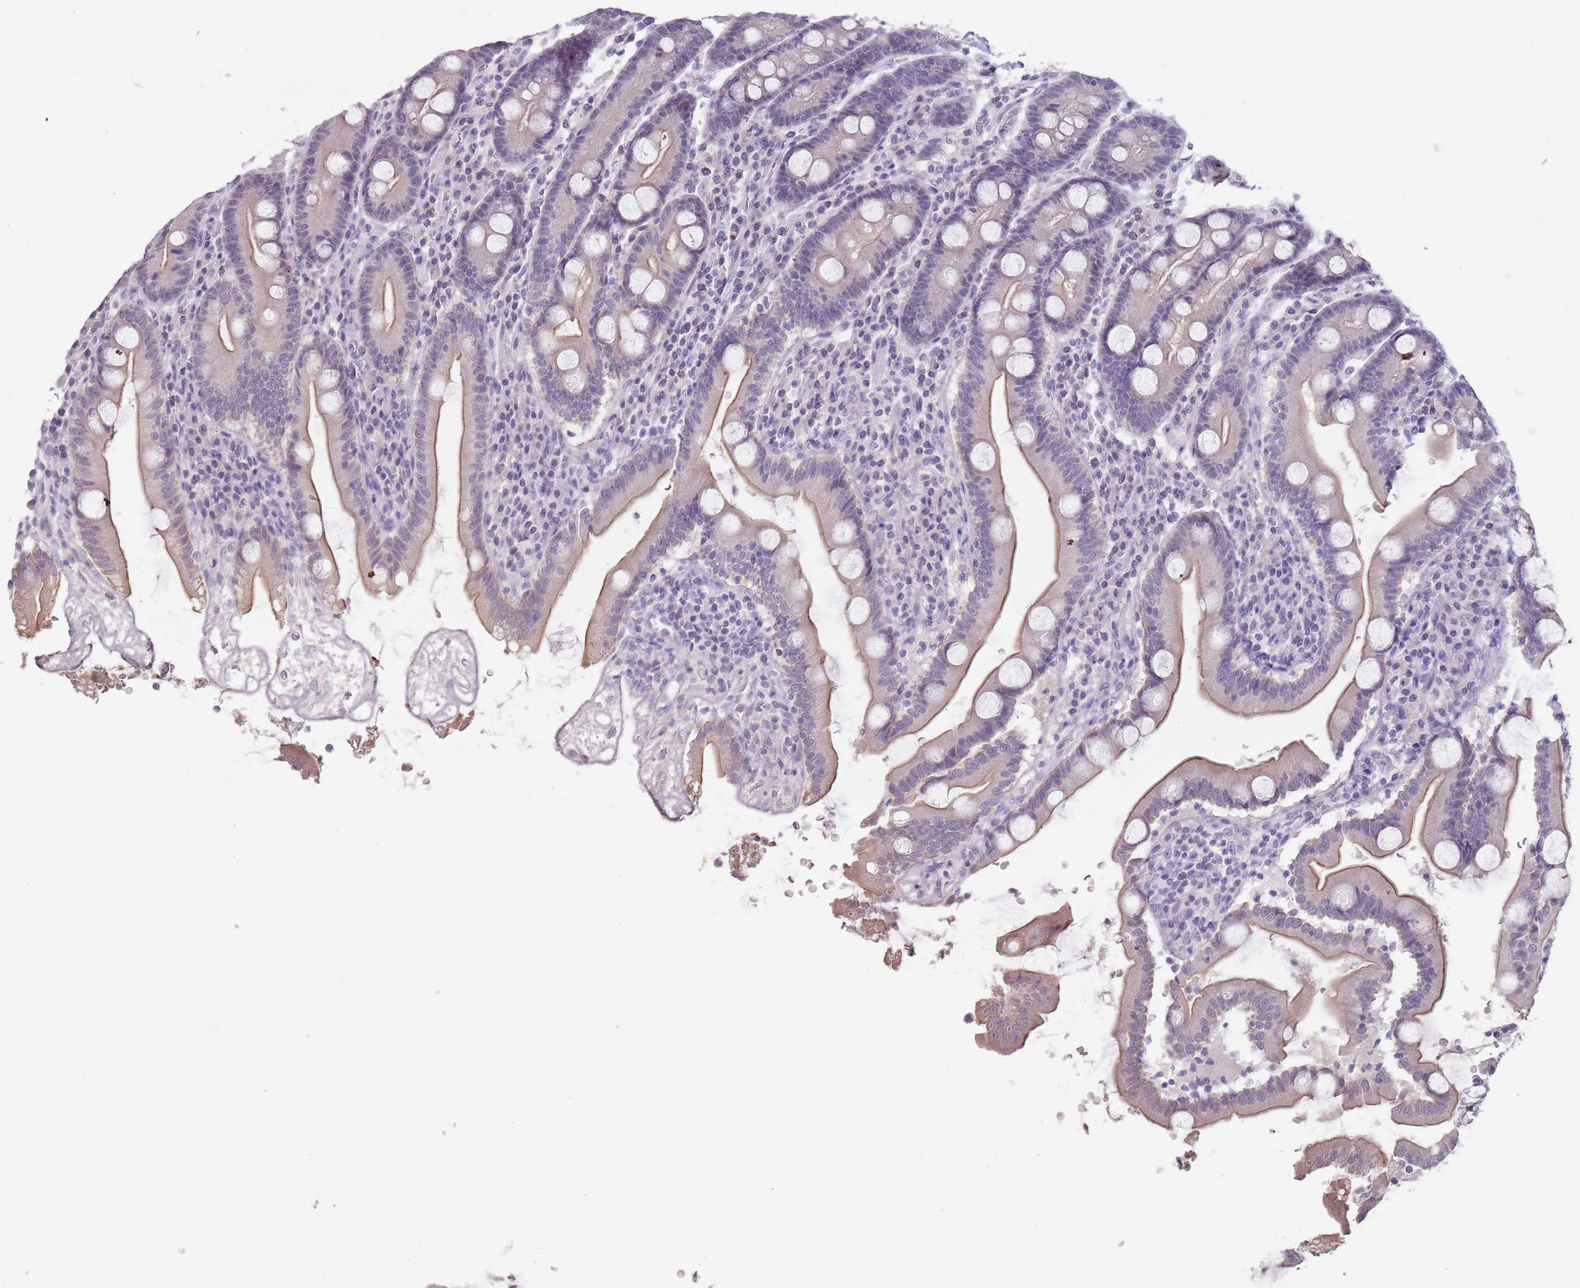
{"staining": {"intensity": "weak", "quantity": "25%-75%", "location": "cytoplasmic/membranous"}, "tissue": "duodenum", "cell_type": "Glandular cells", "image_type": "normal", "snomed": [{"axis": "morphology", "description": "Normal tissue, NOS"}, {"axis": "topography", "description": "Duodenum"}], "caption": "Normal duodenum was stained to show a protein in brown. There is low levels of weak cytoplasmic/membranous positivity in approximately 25%-75% of glandular cells. (brown staining indicates protein expression, while blue staining denotes nuclei).", "gene": "CEP19", "patient": {"sex": "male", "age": 35}}